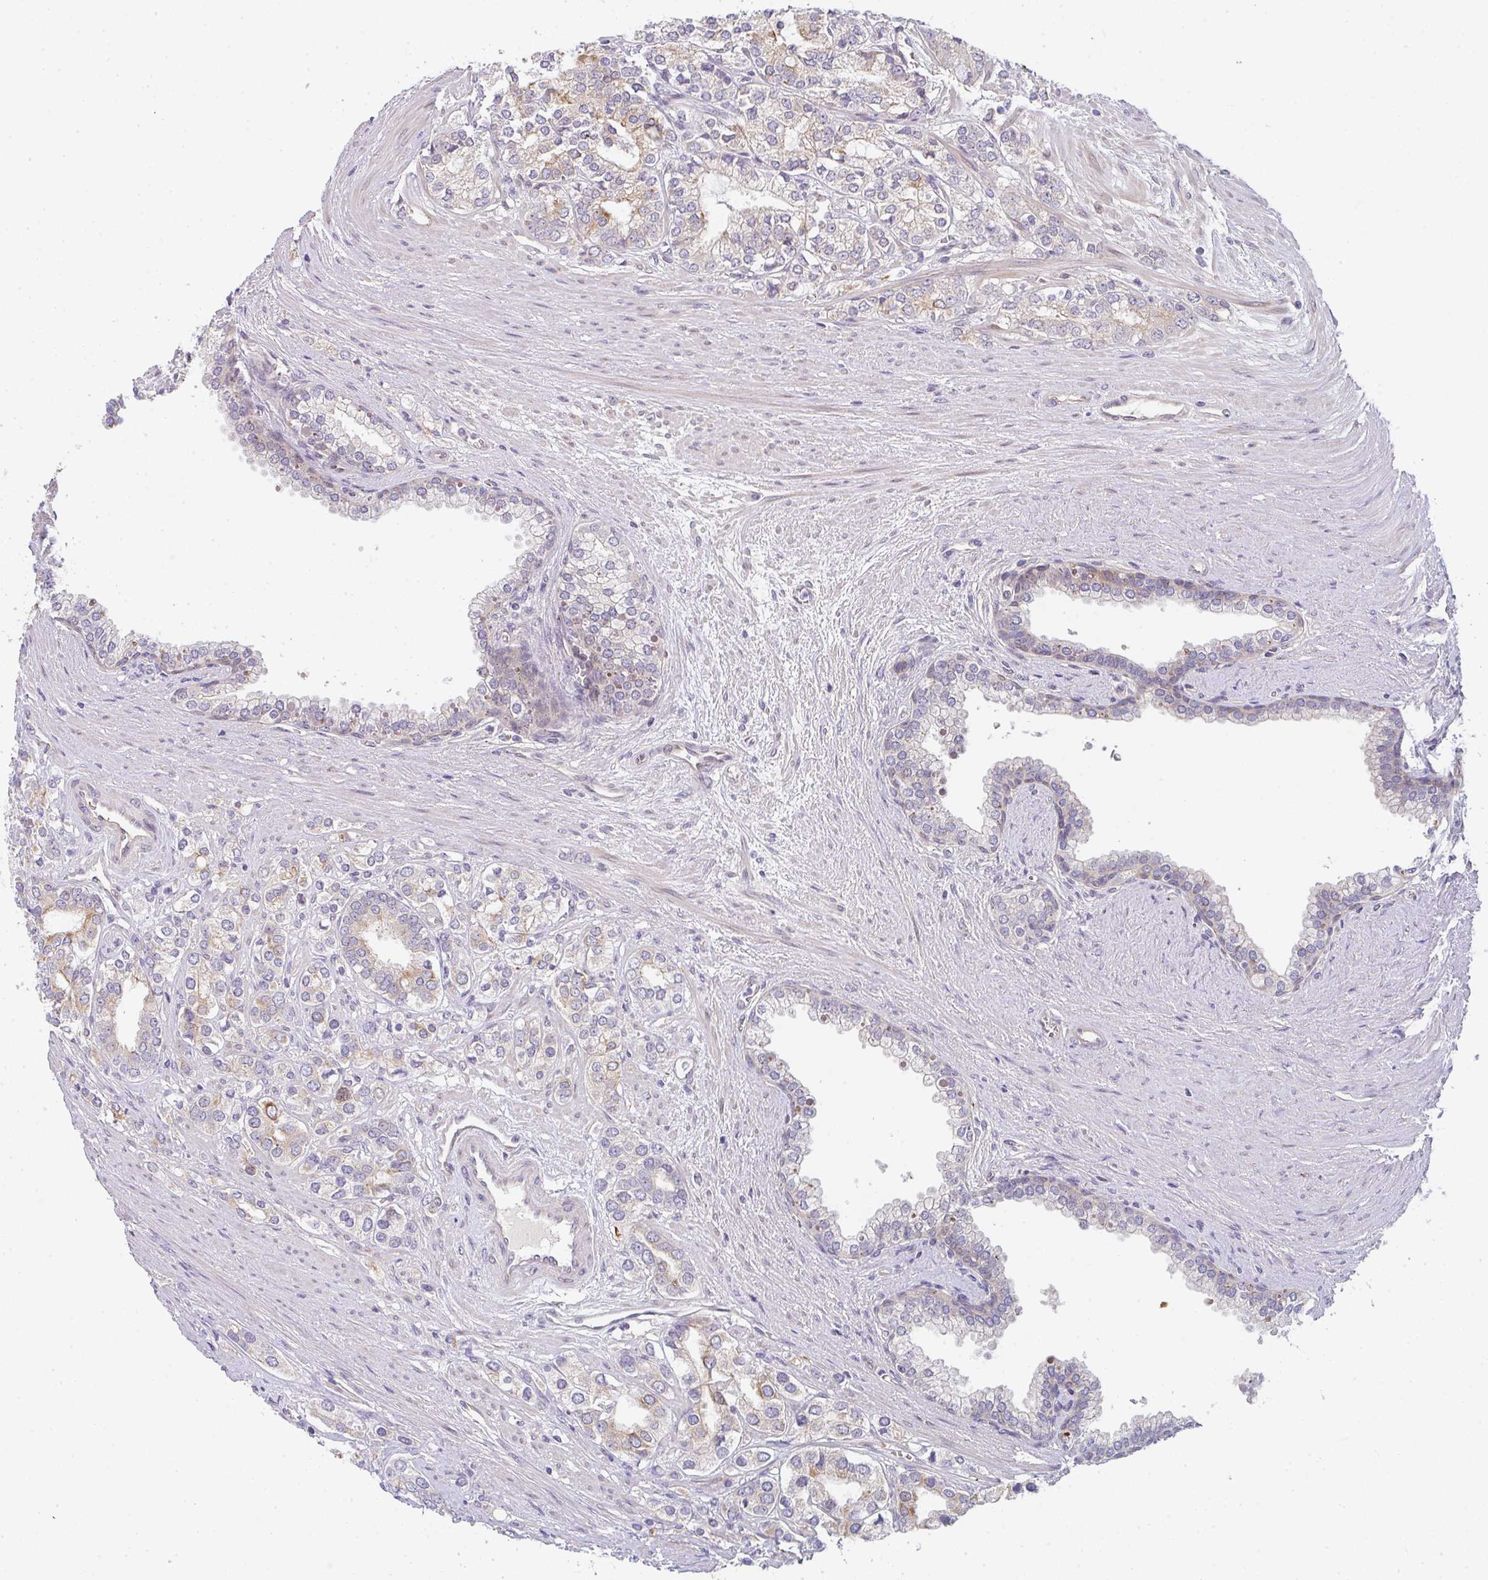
{"staining": {"intensity": "weak", "quantity": "25%-75%", "location": "cytoplasmic/membranous"}, "tissue": "prostate cancer", "cell_type": "Tumor cells", "image_type": "cancer", "snomed": [{"axis": "morphology", "description": "Adenocarcinoma, High grade"}, {"axis": "topography", "description": "Prostate"}], "caption": "Prostate cancer (adenocarcinoma (high-grade)) stained with DAB IHC demonstrates low levels of weak cytoplasmic/membranous positivity in approximately 25%-75% of tumor cells.", "gene": "TNFRSF10A", "patient": {"sex": "male", "age": 58}}